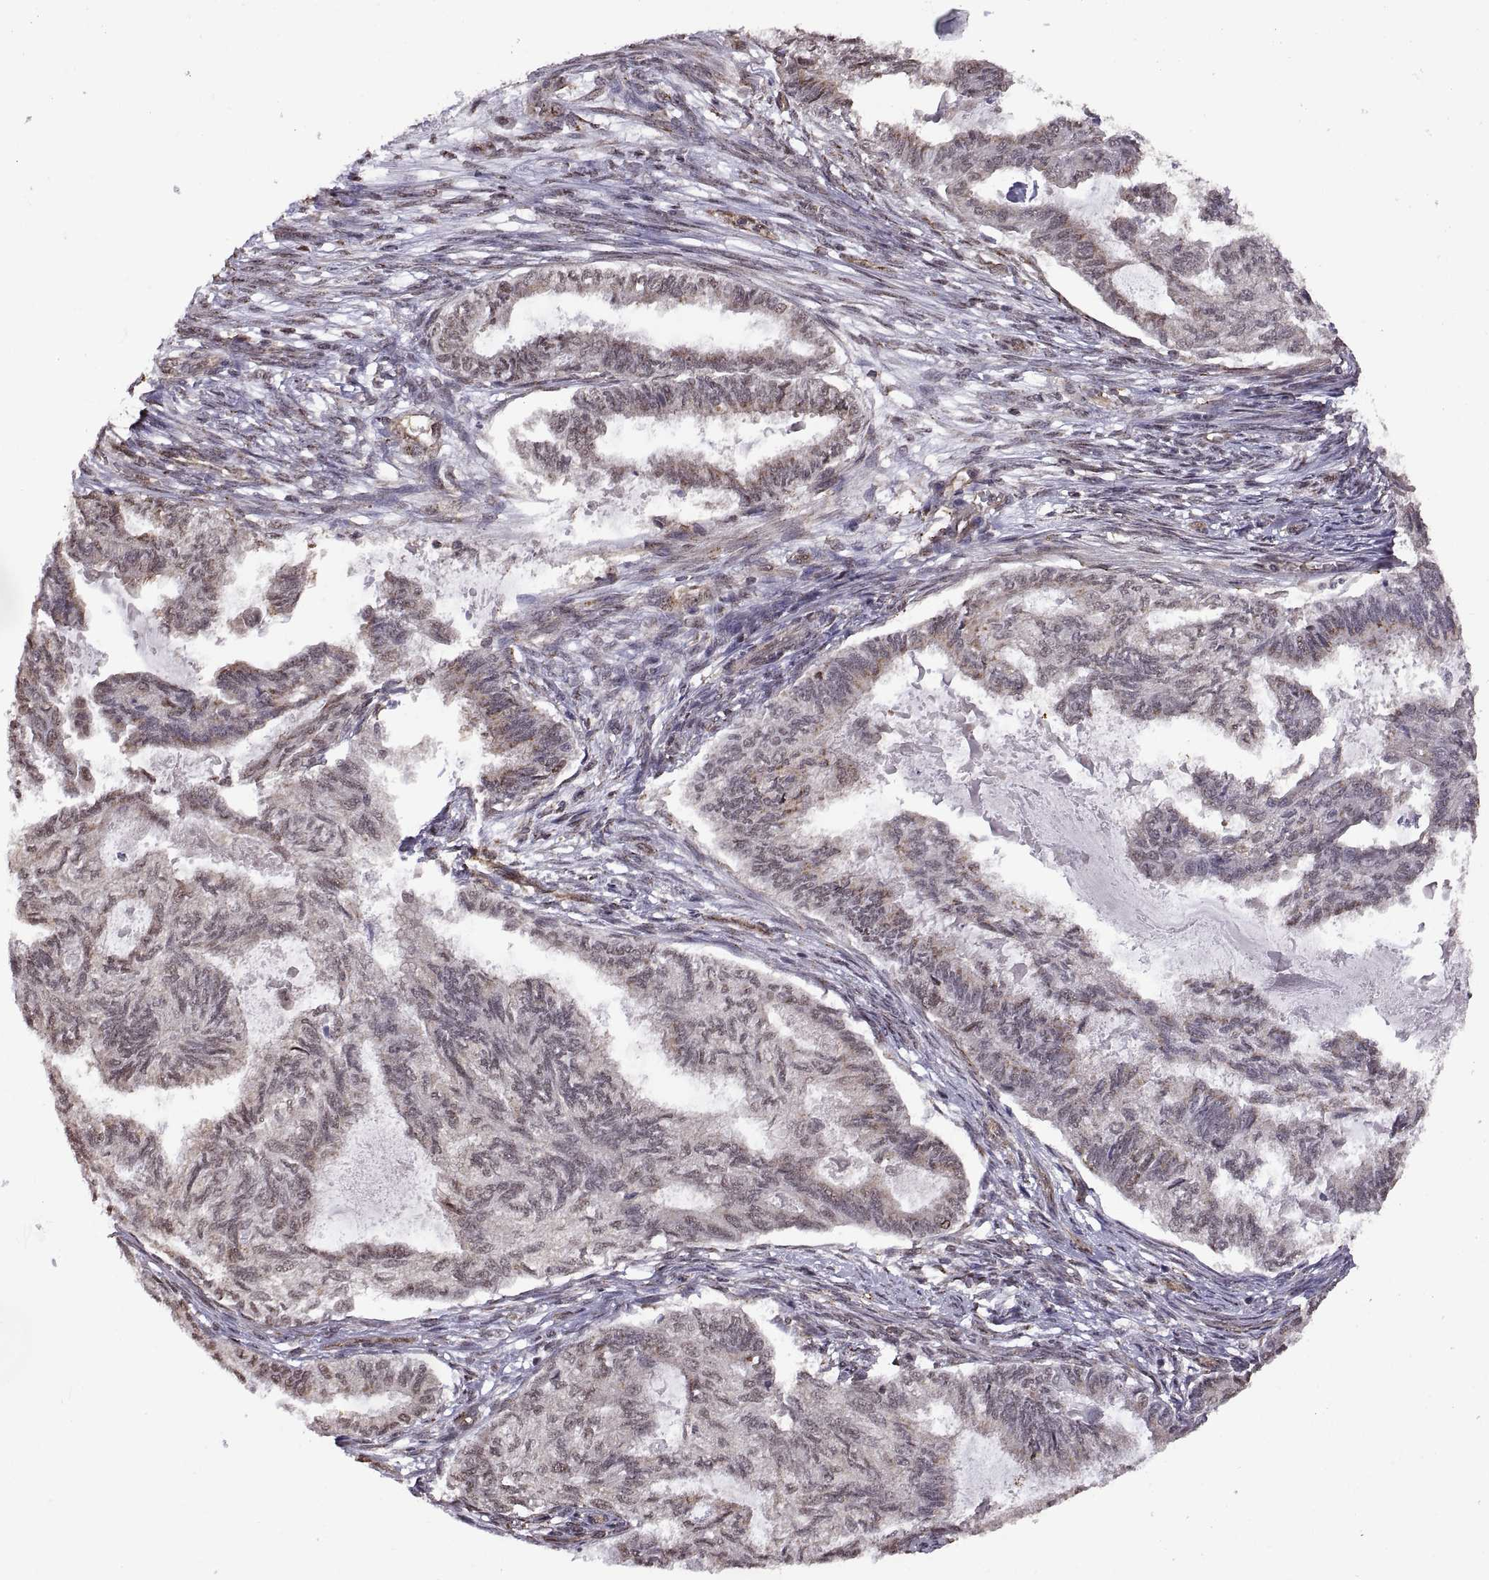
{"staining": {"intensity": "negative", "quantity": "none", "location": "none"}, "tissue": "endometrial cancer", "cell_type": "Tumor cells", "image_type": "cancer", "snomed": [{"axis": "morphology", "description": "Adenocarcinoma, NOS"}, {"axis": "topography", "description": "Endometrium"}], "caption": "The IHC micrograph has no significant staining in tumor cells of adenocarcinoma (endometrial) tissue.", "gene": "ARRB1", "patient": {"sex": "female", "age": 86}}